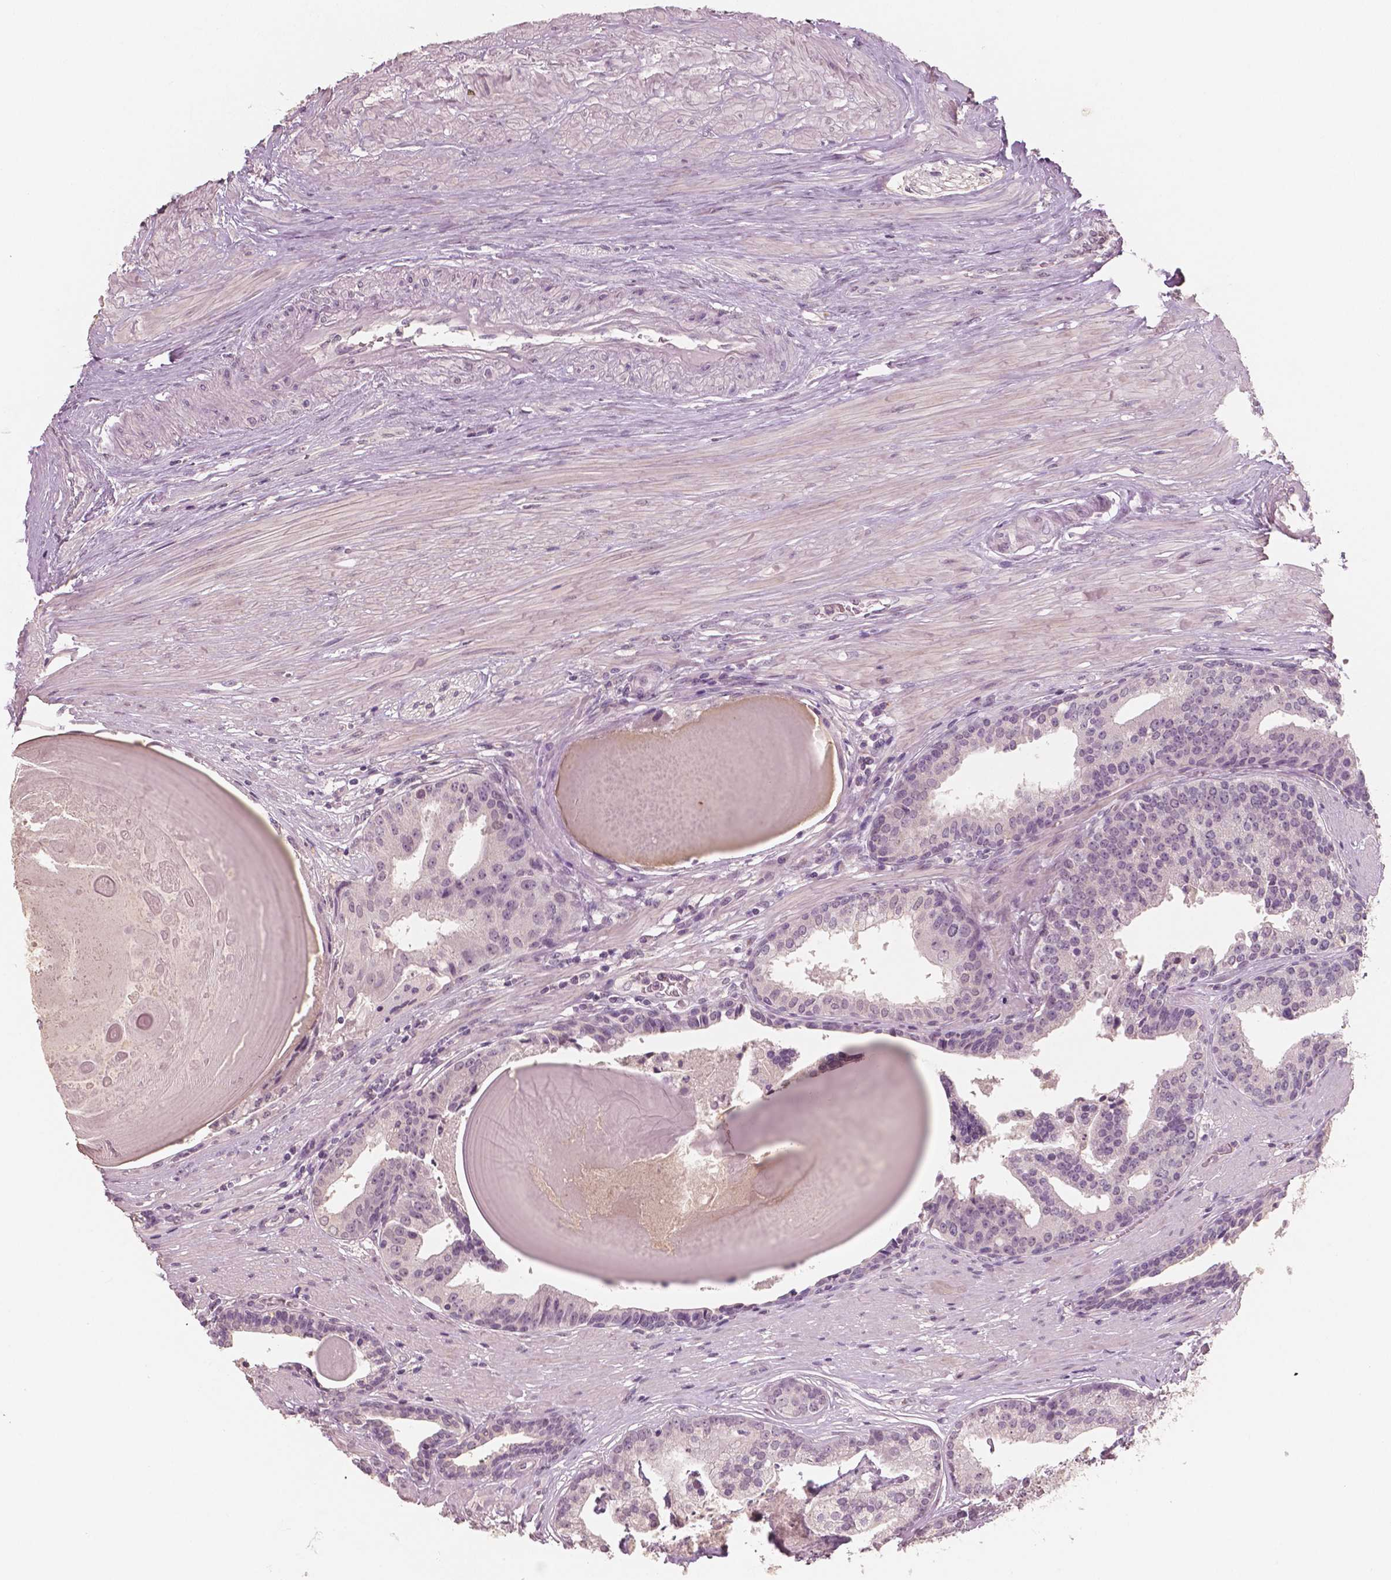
{"staining": {"intensity": "negative", "quantity": "none", "location": "none"}, "tissue": "prostate cancer", "cell_type": "Tumor cells", "image_type": "cancer", "snomed": [{"axis": "morphology", "description": "Adenocarcinoma, NOS"}, {"axis": "topography", "description": "Prostate and seminal vesicle, NOS"}, {"axis": "topography", "description": "Prostate"}], "caption": "Tumor cells are negative for brown protein staining in prostate cancer (adenocarcinoma). Brightfield microscopy of immunohistochemistry stained with DAB (brown) and hematoxylin (blue), captured at high magnification.", "gene": "RNASE7", "patient": {"sex": "male", "age": 44}}